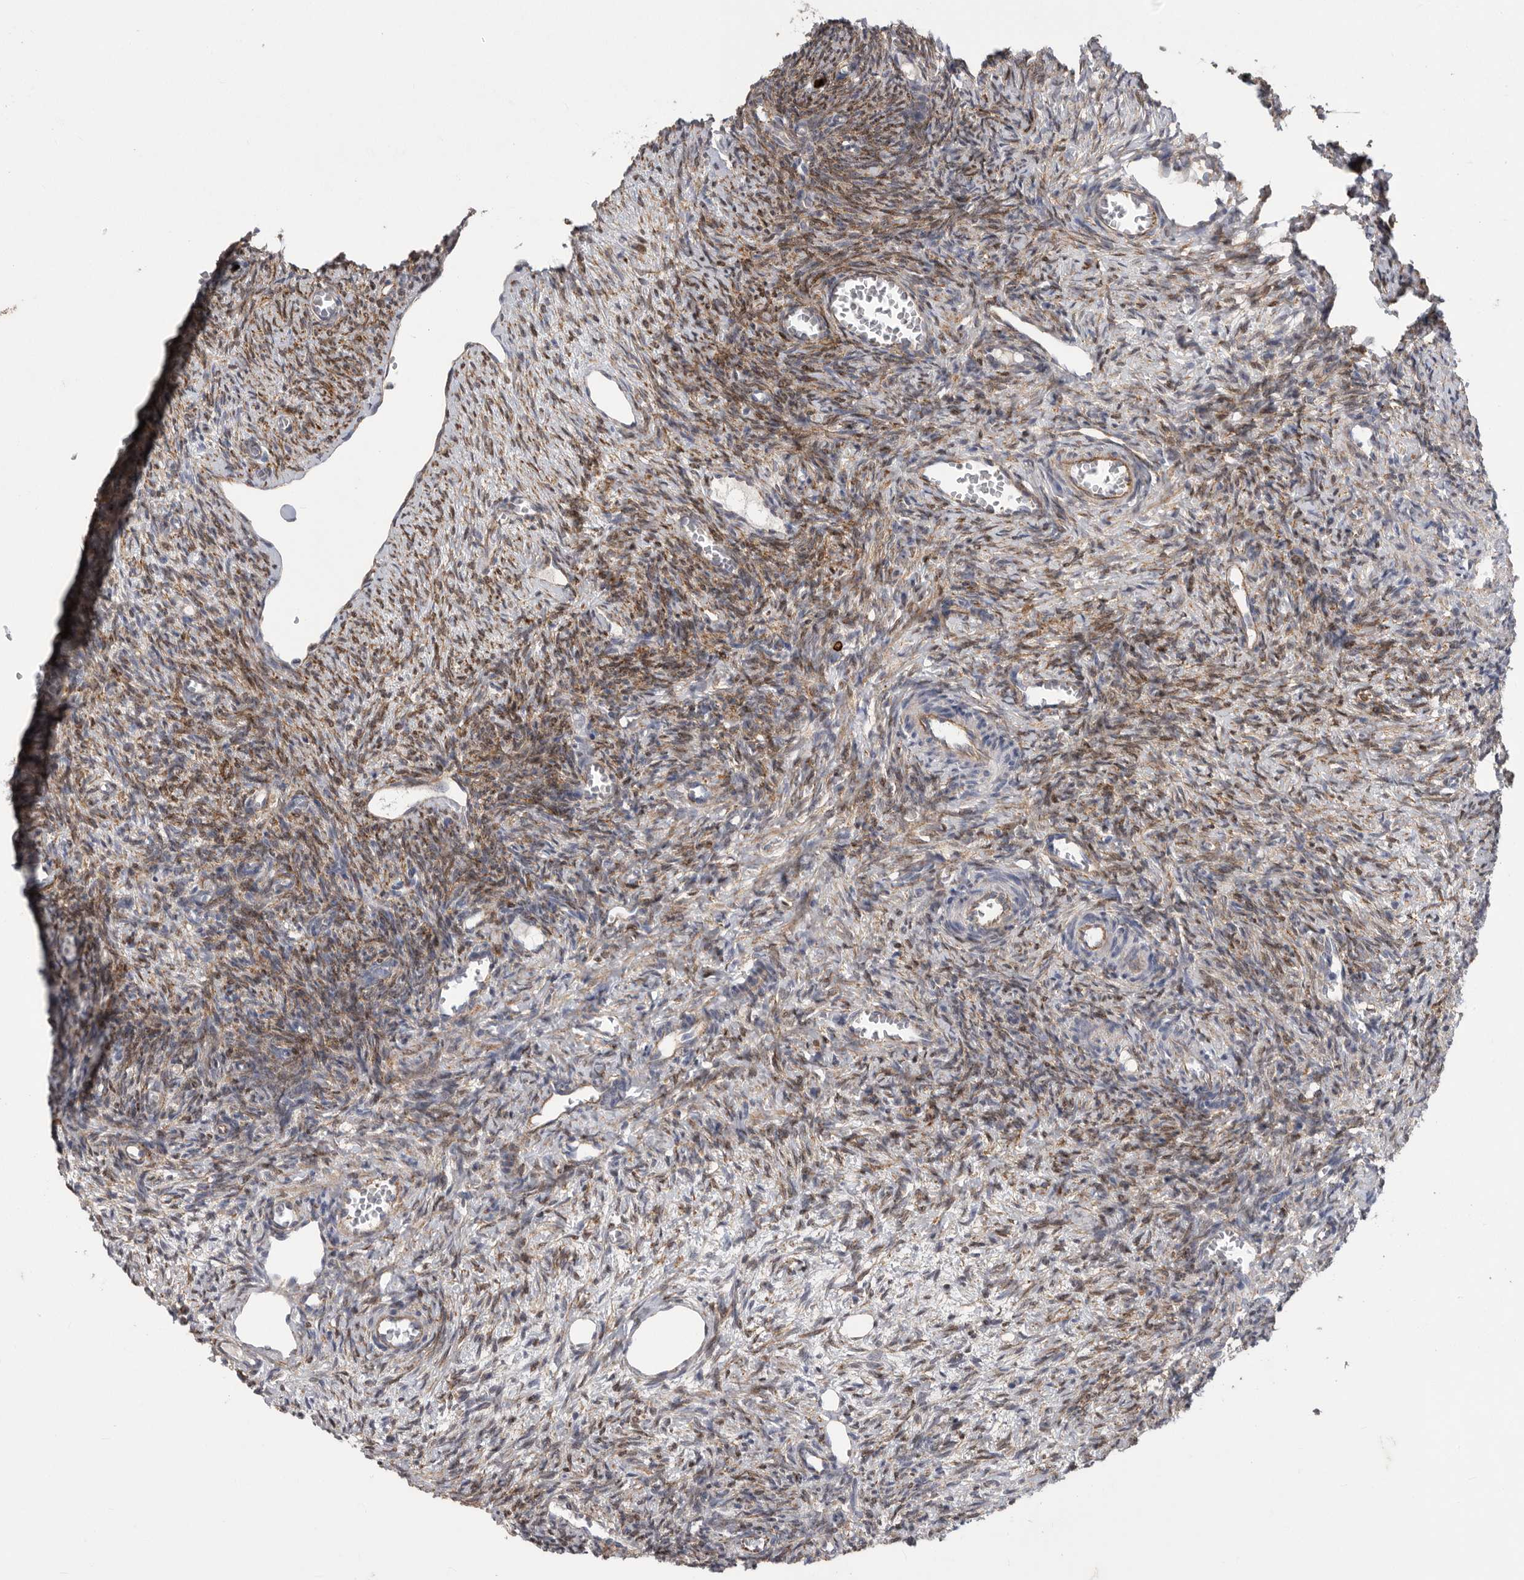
{"staining": {"intensity": "negative", "quantity": "none", "location": "none"}, "tissue": "ovary", "cell_type": "Follicle cells", "image_type": "normal", "snomed": [{"axis": "morphology", "description": "Normal tissue, NOS"}, {"axis": "topography", "description": "Ovary"}], "caption": "Immunohistochemistry (IHC) histopathology image of normal ovary: human ovary stained with DAB (3,3'-diaminobenzidine) exhibits no significant protein positivity in follicle cells. The staining is performed using DAB (3,3'-diaminobenzidine) brown chromogen with nuclei counter-stained in using hematoxylin.", "gene": "SIGLEC10", "patient": {"sex": "female", "age": 27}}